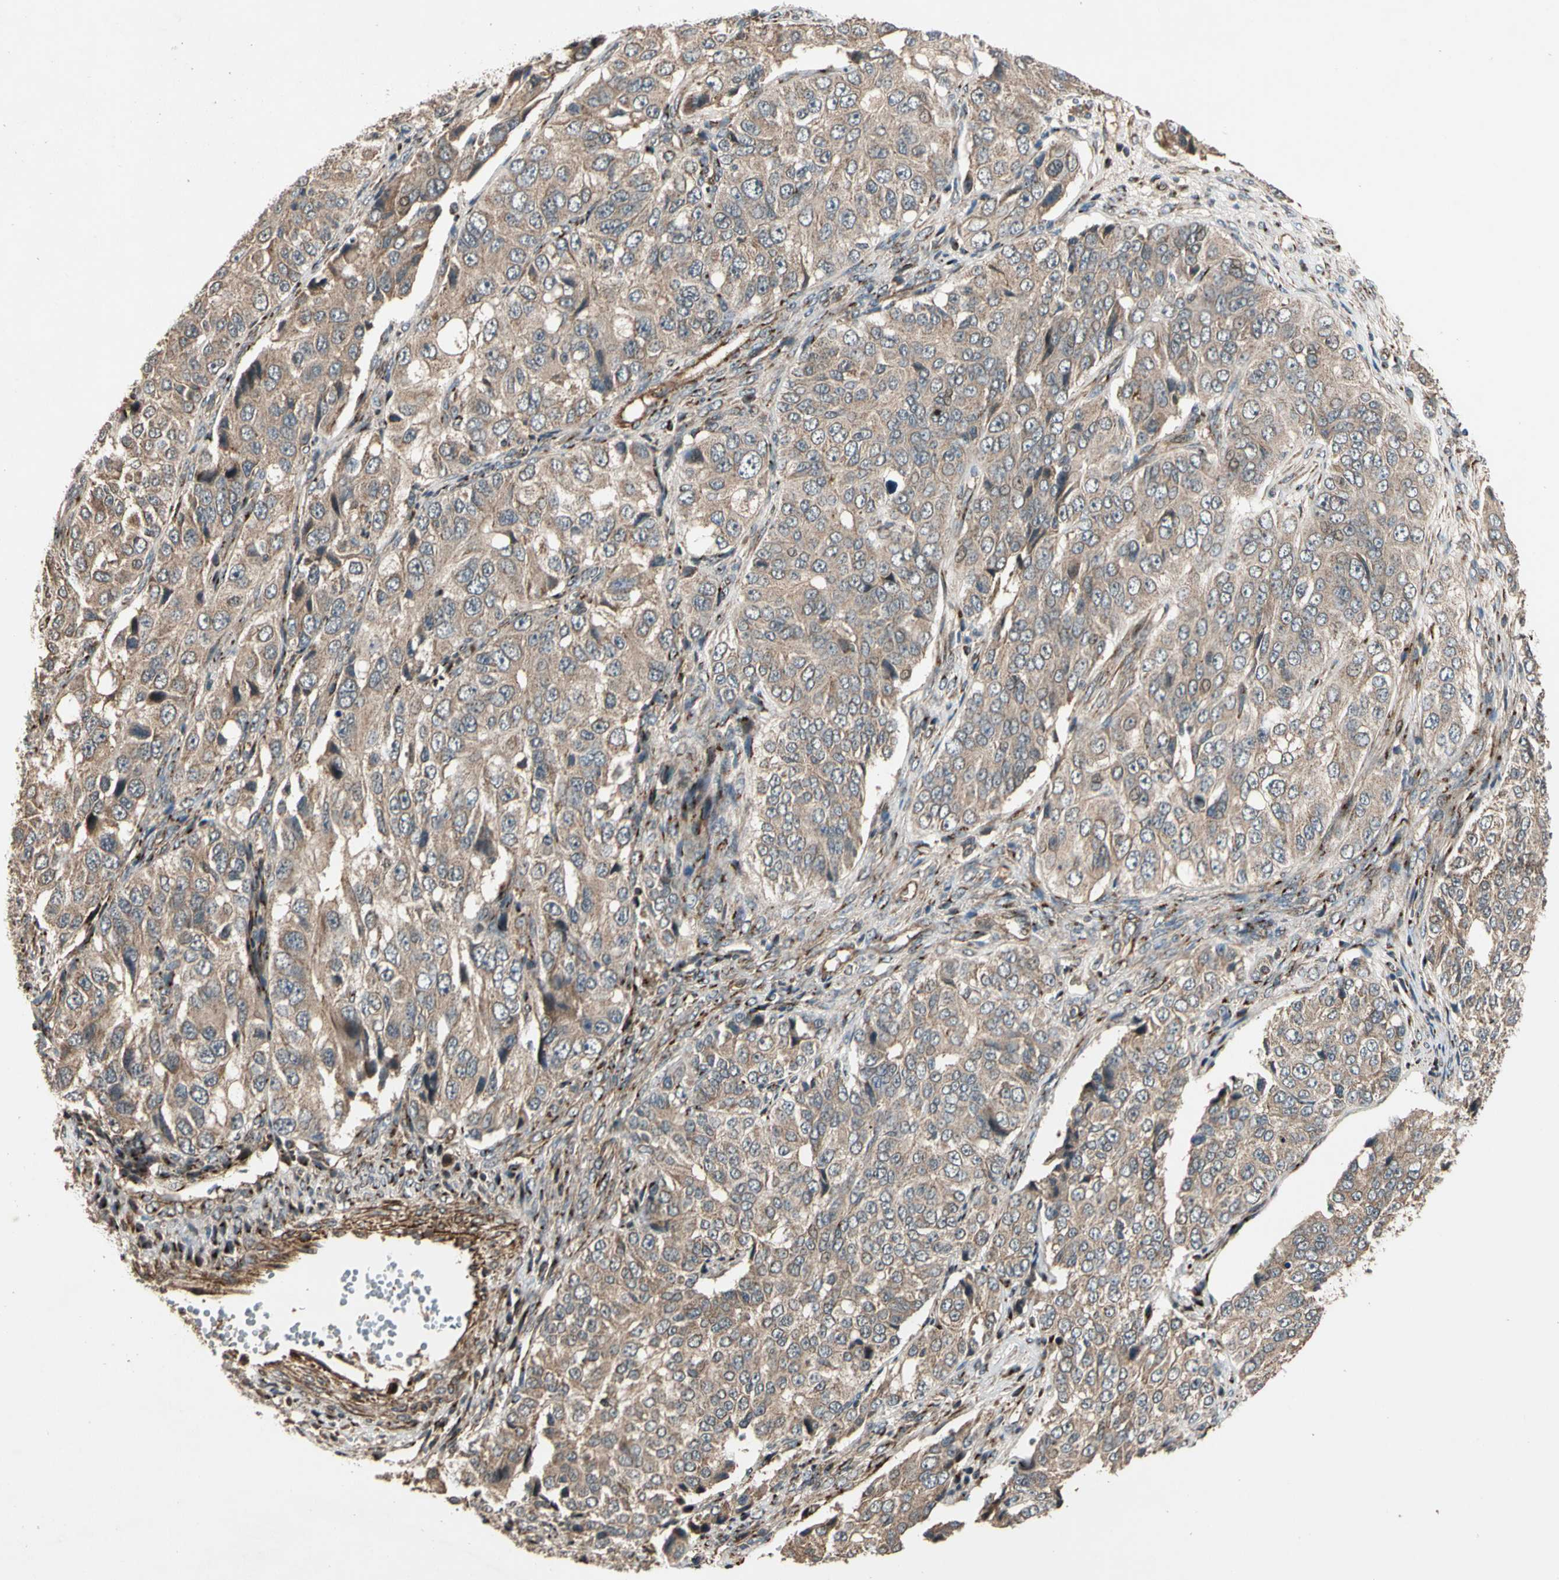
{"staining": {"intensity": "weak", "quantity": ">75%", "location": "cytoplasmic/membranous"}, "tissue": "ovarian cancer", "cell_type": "Tumor cells", "image_type": "cancer", "snomed": [{"axis": "morphology", "description": "Carcinoma, endometroid"}, {"axis": "topography", "description": "Ovary"}], "caption": "High-power microscopy captured an immunohistochemistry (IHC) image of ovarian endometroid carcinoma, revealing weak cytoplasmic/membranous expression in approximately >75% of tumor cells.", "gene": "GCK", "patient": {"sex": "female", "age": 51}}